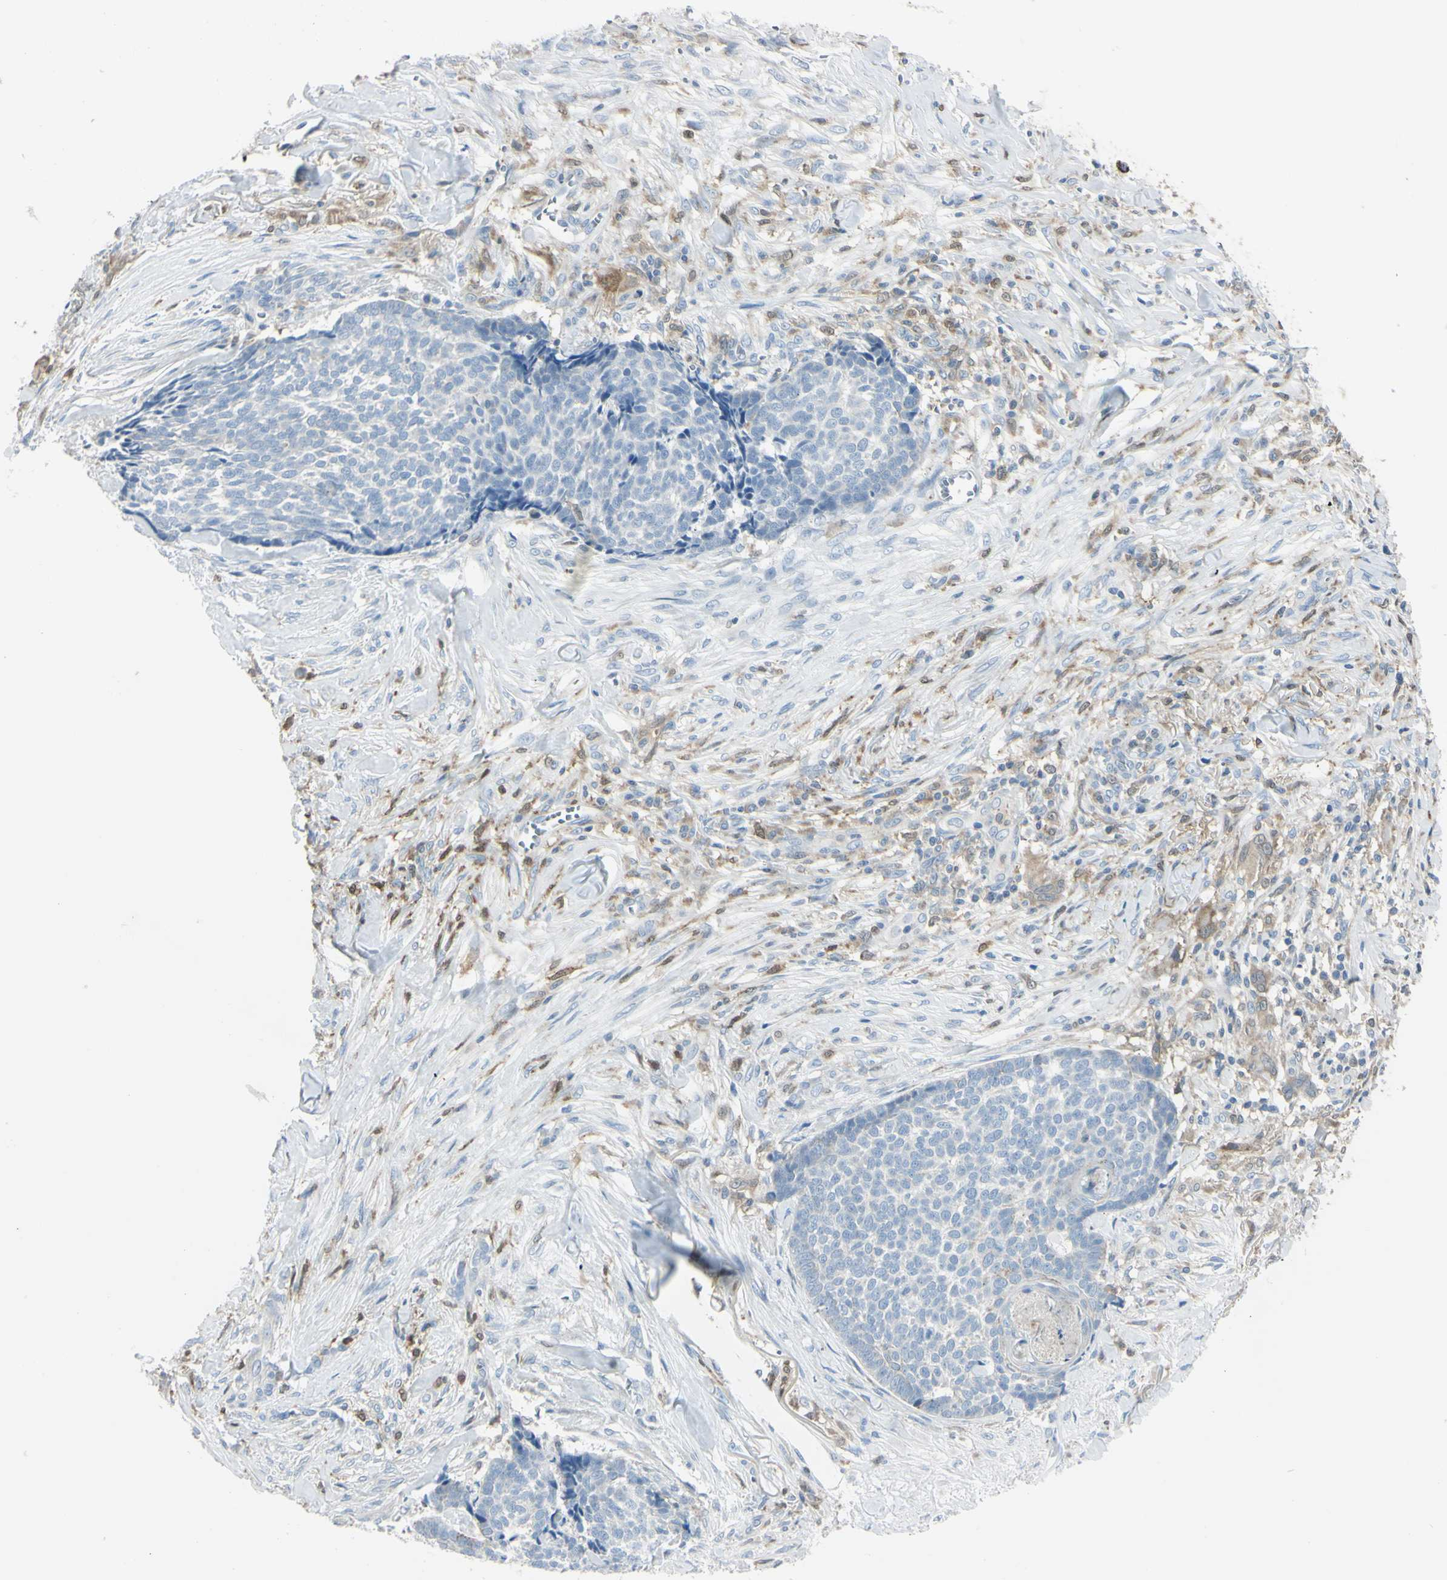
{"staining": {"intensity": "negative", "quantity": "none", "location": "none"}, "tissue": "skin cancer", "cell_type": "Tumor cells", "image_type": "cancer", "snomed": [{"axis": "morphology", "description": "Basal cell carcinoma"}, {"axis": "topography", "description": "Skin"}], "caption": "A high-resolution image shows IHC staining of basal cell carcinoma (skin), which shows no significant expression in tumor cells.", "gene": "CYRIB", "patient": {"sex": "male", "age": 84}}